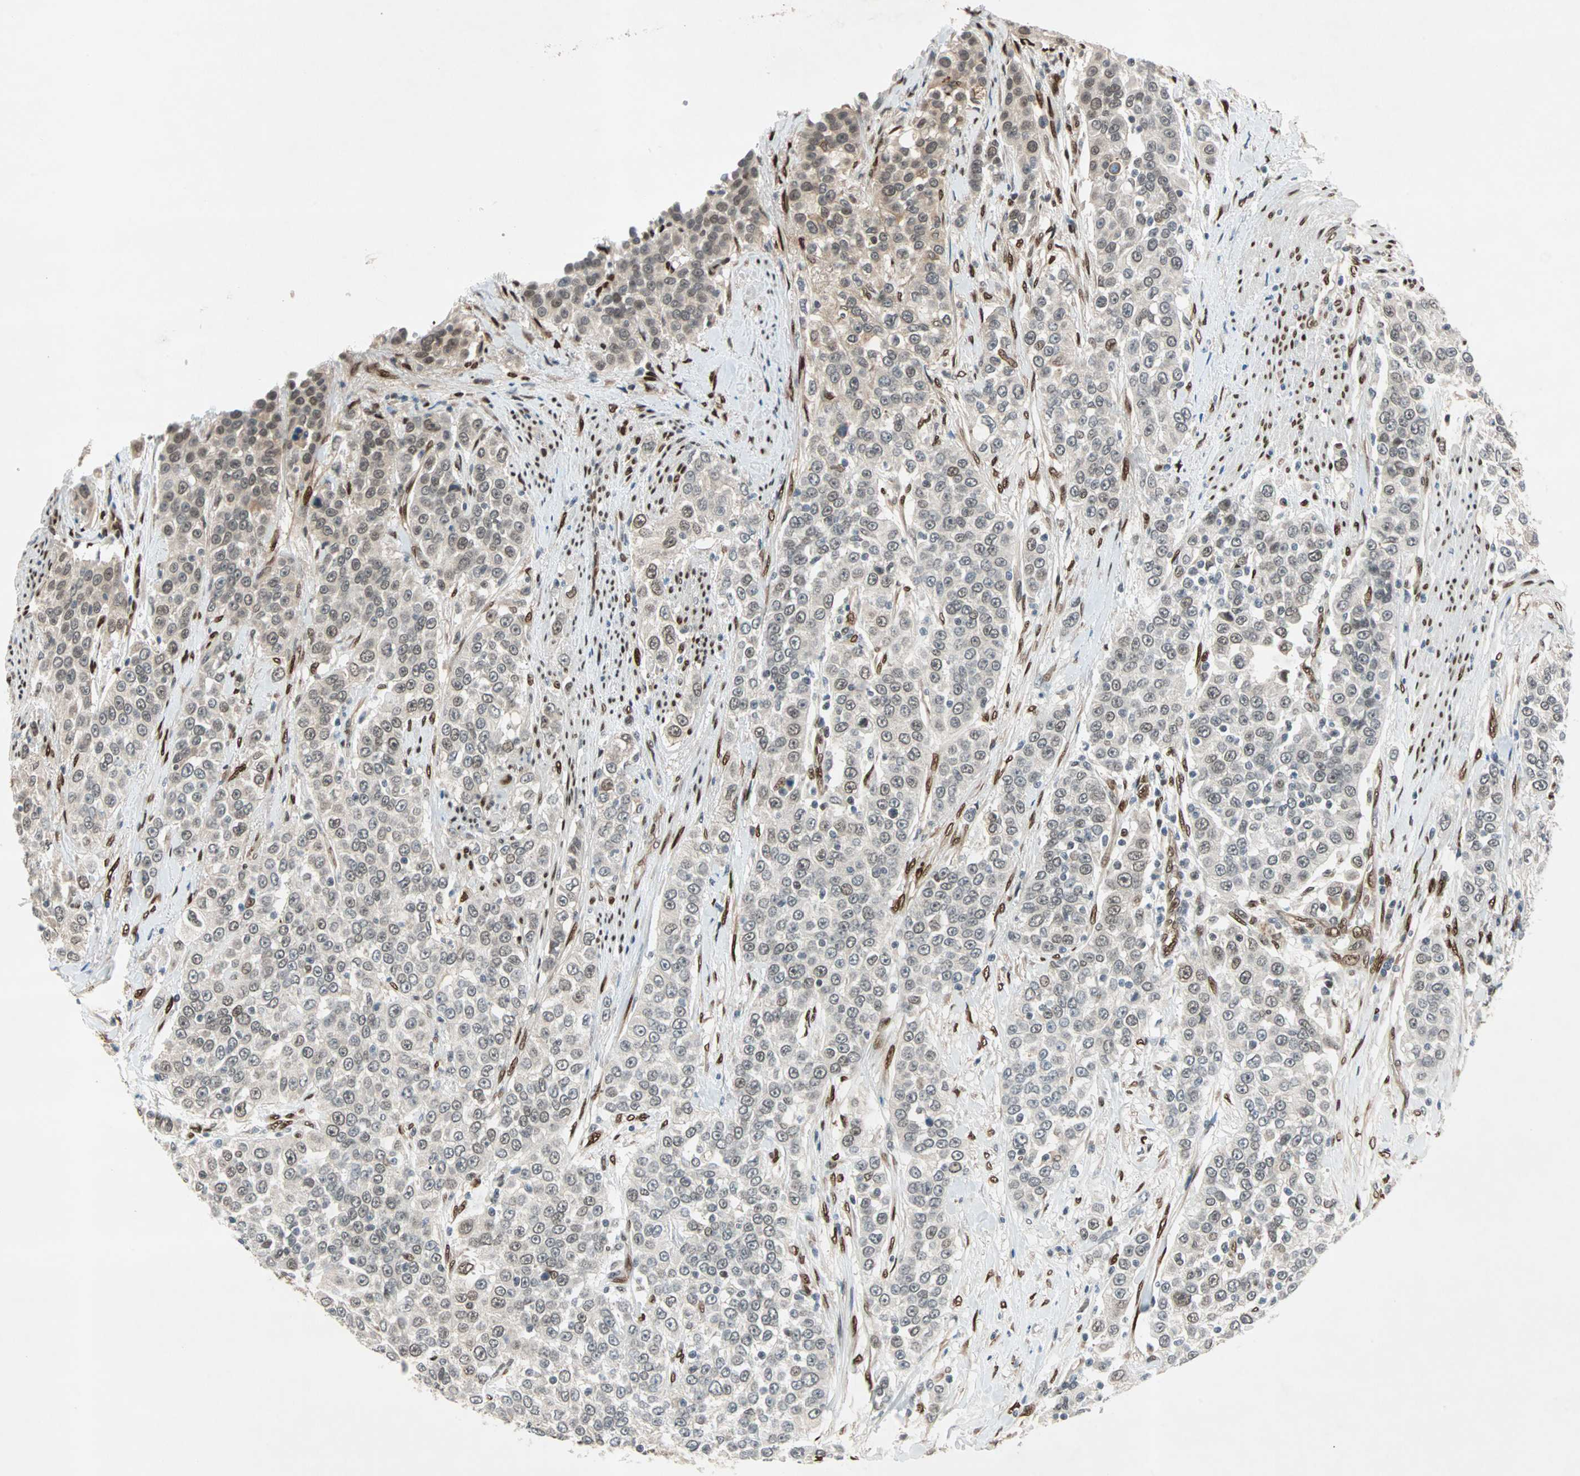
{"staining": {"intensity": "weak", "quantity": ">75%", "location": "cytoplasmic/membranous,nuclear"}, "tissue": "urothelial cancer", "cell_type": "Tumor cells", "image_type": "cancer", "snomed": [{"axis": "morphology", "description": "Urothelial carcinoma, High grade"}, {"axis": "topography", "description": "Urinary bladder"}], "caption": "Immunohistochemical staining of high-grade urothelial carcinoma demonstrates low levels of weak cytoplasmic/membranous and nuclear expression in about >75% of tumor cells. (brown staining indicates protein expression, while blue staining denotes nuclei).", "gene": "WWTR1", "patient": {"sex": "female", "age": 80}}